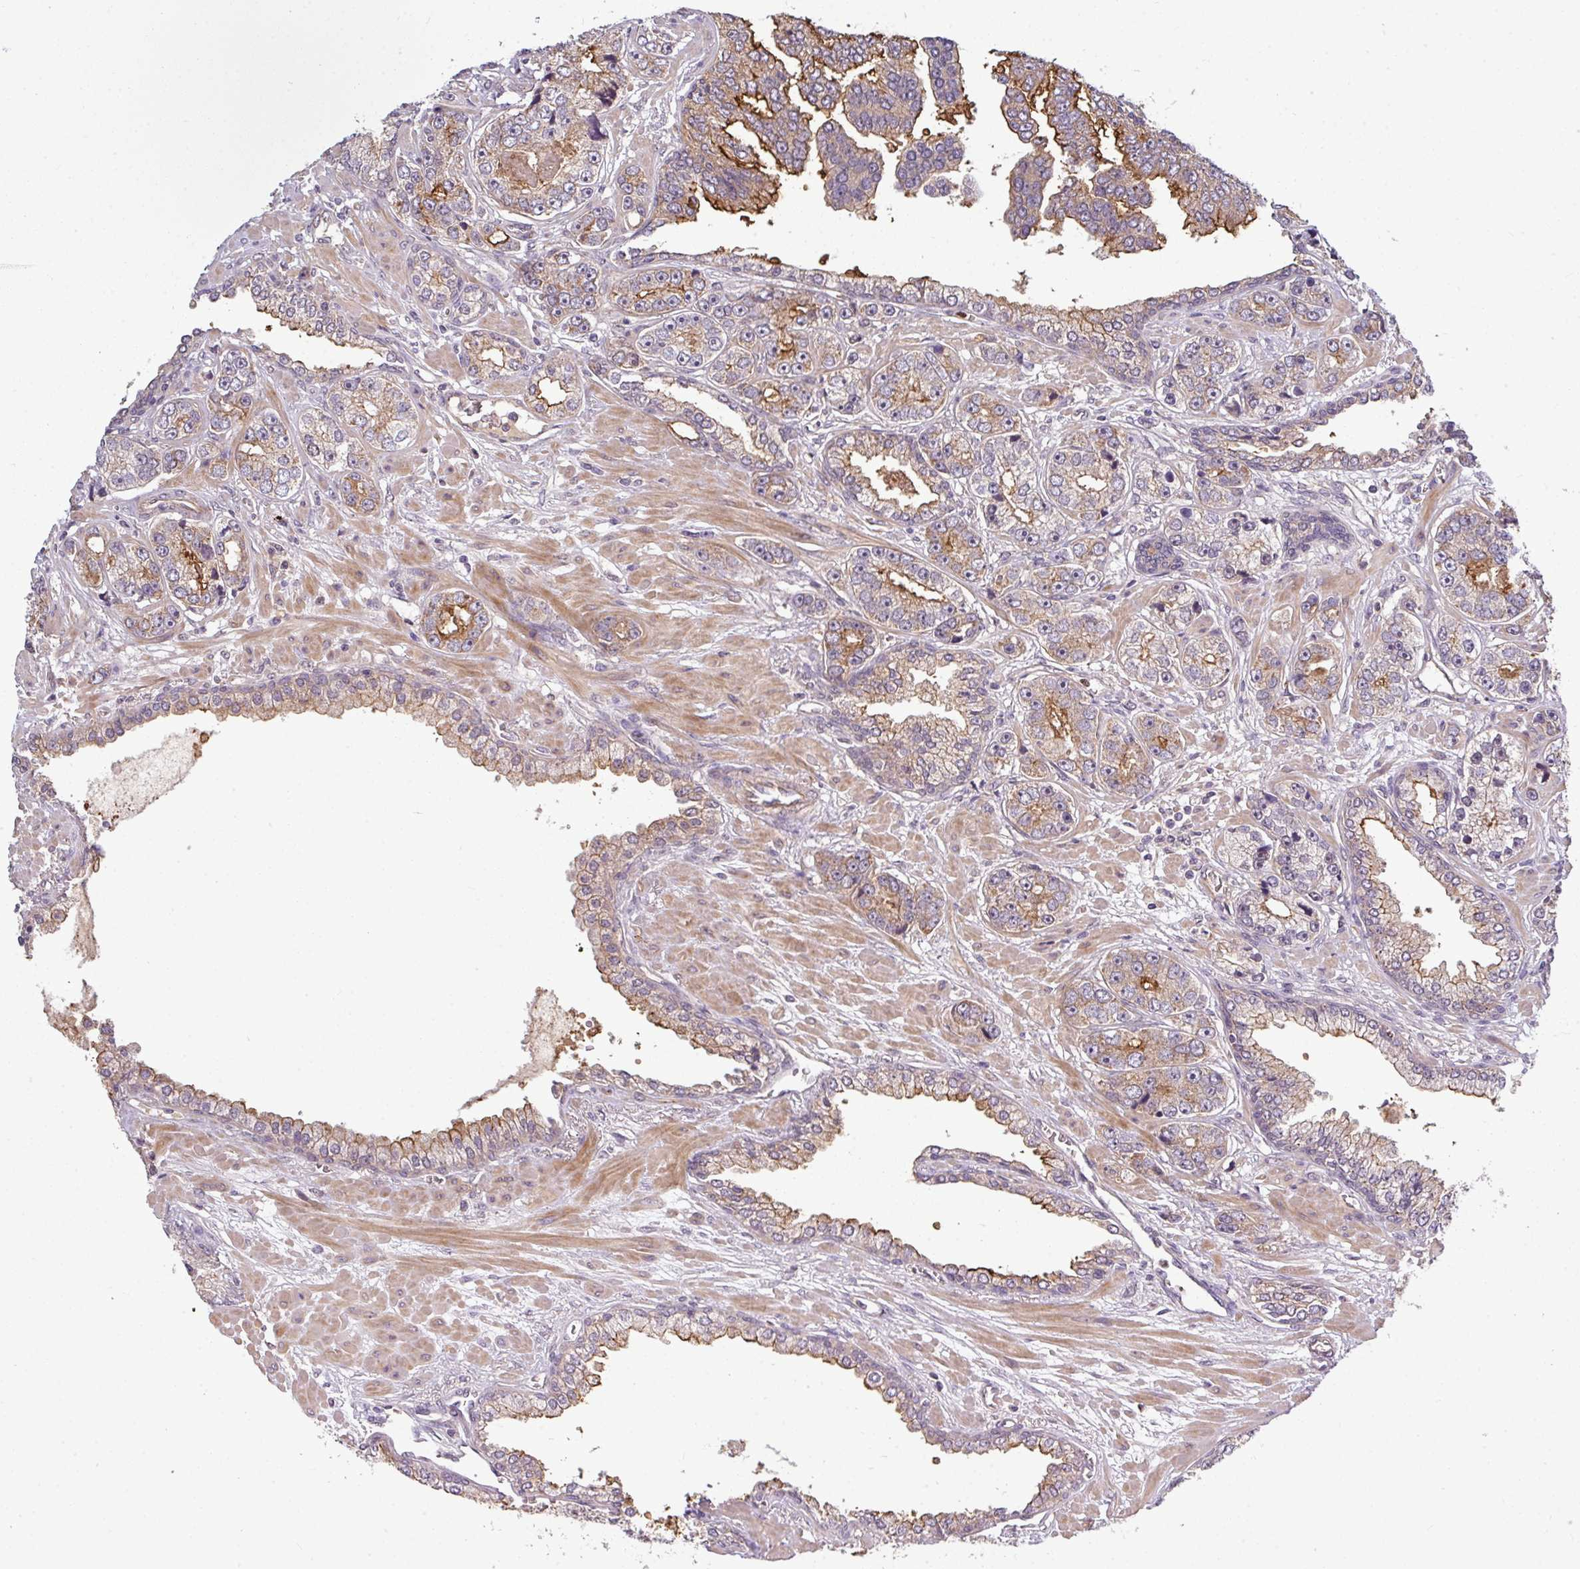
{"staining": {"intensity": "moderate", "quantity": "25%-75%", "location": "cytoplasmic/membranous"}, "tissue": "prostate cancer", "cell_type": "Tumor cells", "image_type": "cancer", "snomed": [{"axis": "morphology", "description": "Adenocarcinoma, High grade"}, {"axis": "topography", "description": "Prostate"}], "caption": "High-power microscopy captured an IHC photomicrograph of prostate cancer, revealing moderate cytoplasmic/membranous staining in approximately 25%-75% of tumor cells. The staining is performed using DAB (3,3'-diaminobenzidine) brown chromogen to label protein expression. The nuclei are counter-stained blue using hematoxylin.", "gene": "PAPLN", "patient": {"sex": "male", "age": 71}}